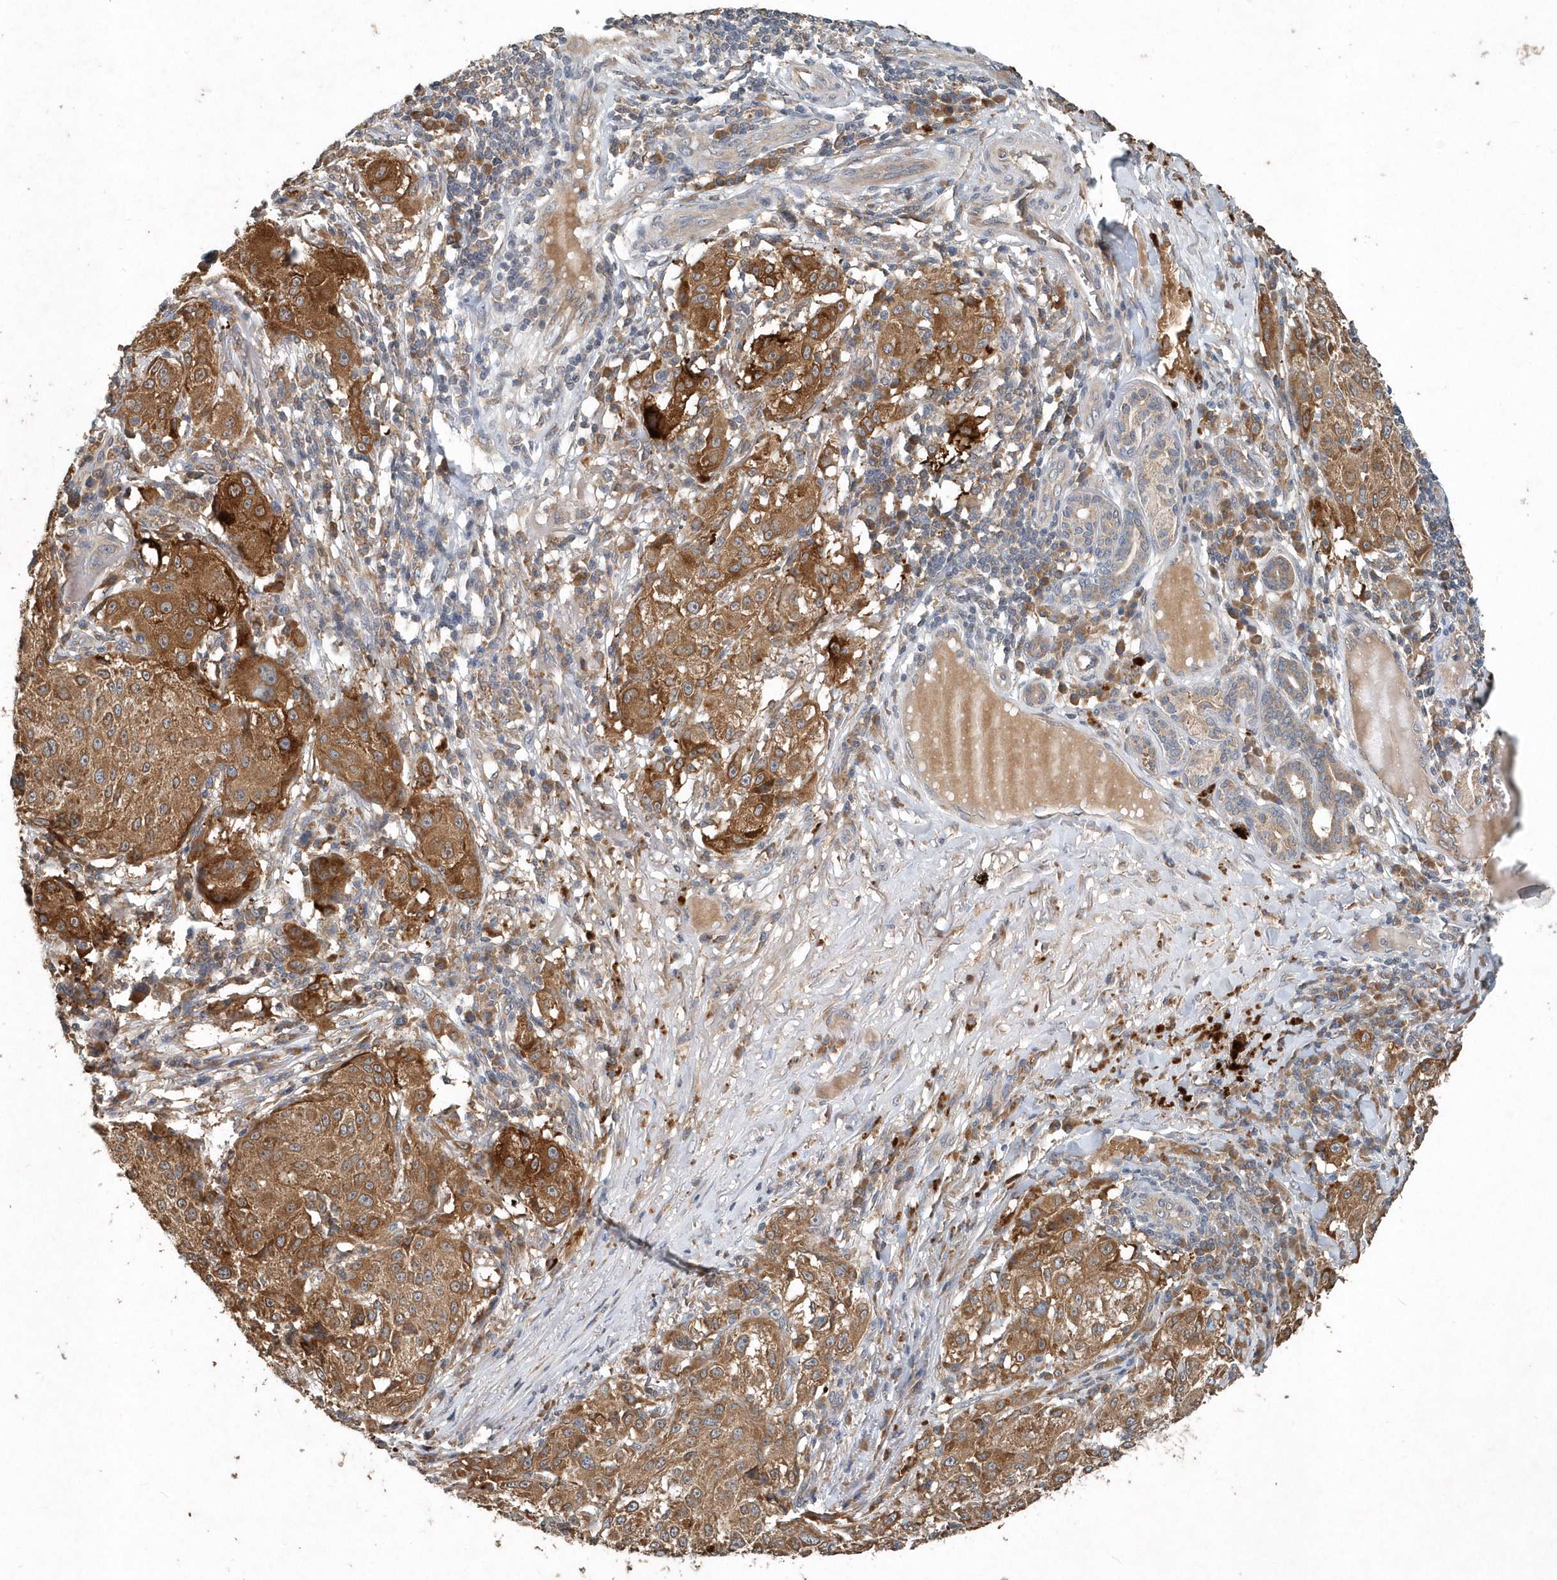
{"staining": {"intensity": "moderate", "quantity": ">75%", "location": "cytoplasmic/membranous"}, "tissue": "melanoma", "cell_type": "Tumor cells", "image_type": "cancer", "snomed": [{"axis": "morphology", "description": "Necrosis, NOS"}, {"axis": "morphology", "description": "Malignant melanoma, NOS"}, {"axis": "topography", "description": "Skin"}], "caption": "Tumor cells display moderate cytoplasmic/membranous staining in approximately >75% of cells in melanoma.", "gene": "SCFD2", "patient": {"sex": "female", "age": 87}}